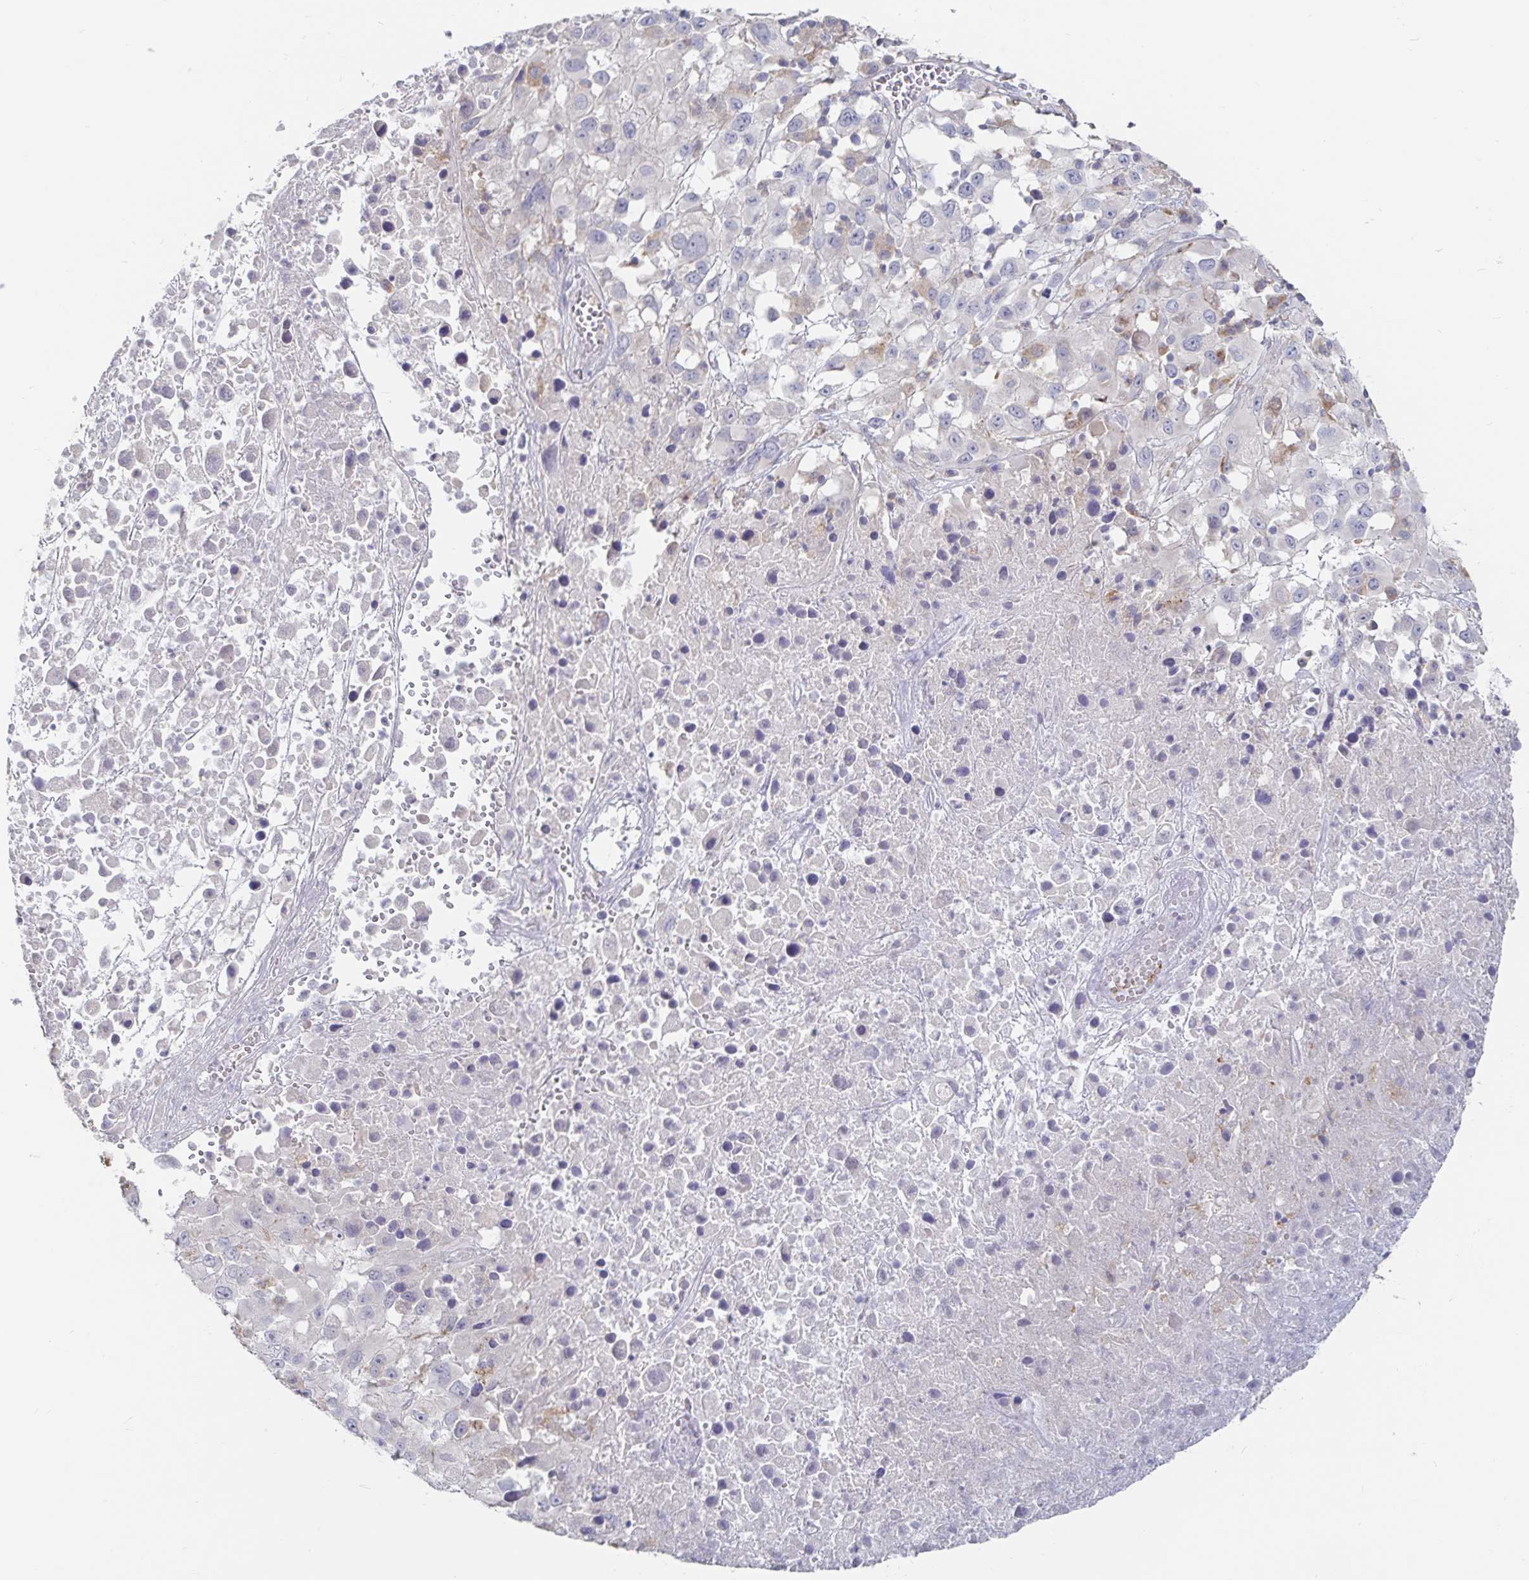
{"staining": {"intensity": "negative", "quantity": "none", "location": "none"}, "tissue": "melanoma", "cell_type": "Tumor cells", "image_type": "cancer", "snomed": [{"axis": "morphology", "description": "Malignant melanoma, Metastatic site"}, {"axis": "topography", "description": "Soft tissue"}], "caption": "There is no significant staining in tumor cells of melanoma.", "gene": "SPPL3", "patient": {"sex": "male", "age": 50}}